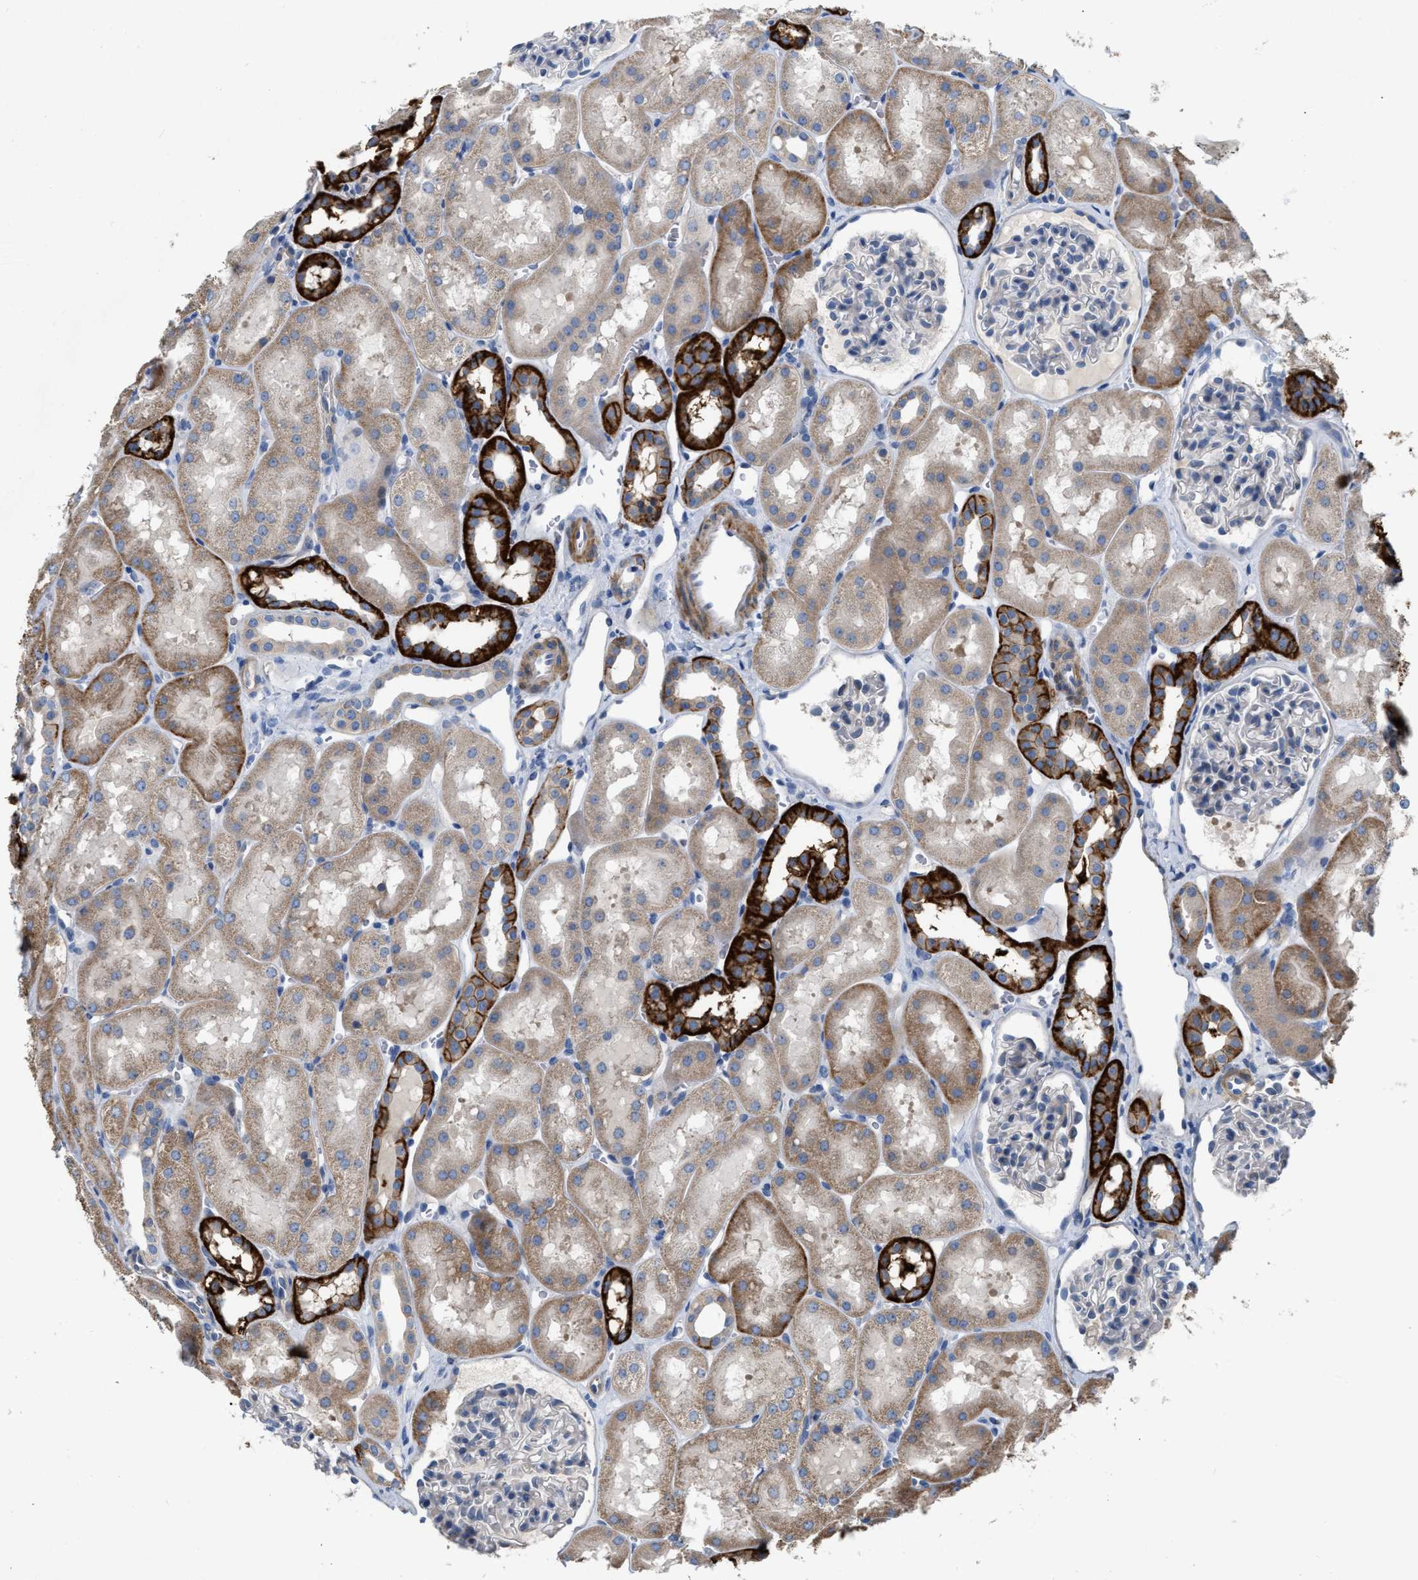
{"staining": {"intensity": "negative", "quantity": "none", "location": "none"}, "tissue": "kidney", "cell_type": "Cells in glomeruli", "image_type": "normal", "snomed": [{"axis": "morphology", "description": "Normal tissue, NOS"}, {"axis": "topography", "description": "Kidney"}, {"axis": "topography", "description": "Urinary bladder"}], "caption": "This is a image of immunohistochemistry staining of normal kidney, which shows no staining in cells in glomeruli. The staining is performed using DAB brown chromogen with nuclei counter-stained in using hematoxylin.", "gene": "DHX58", "patient": {"sex": "male", "age": 16}}